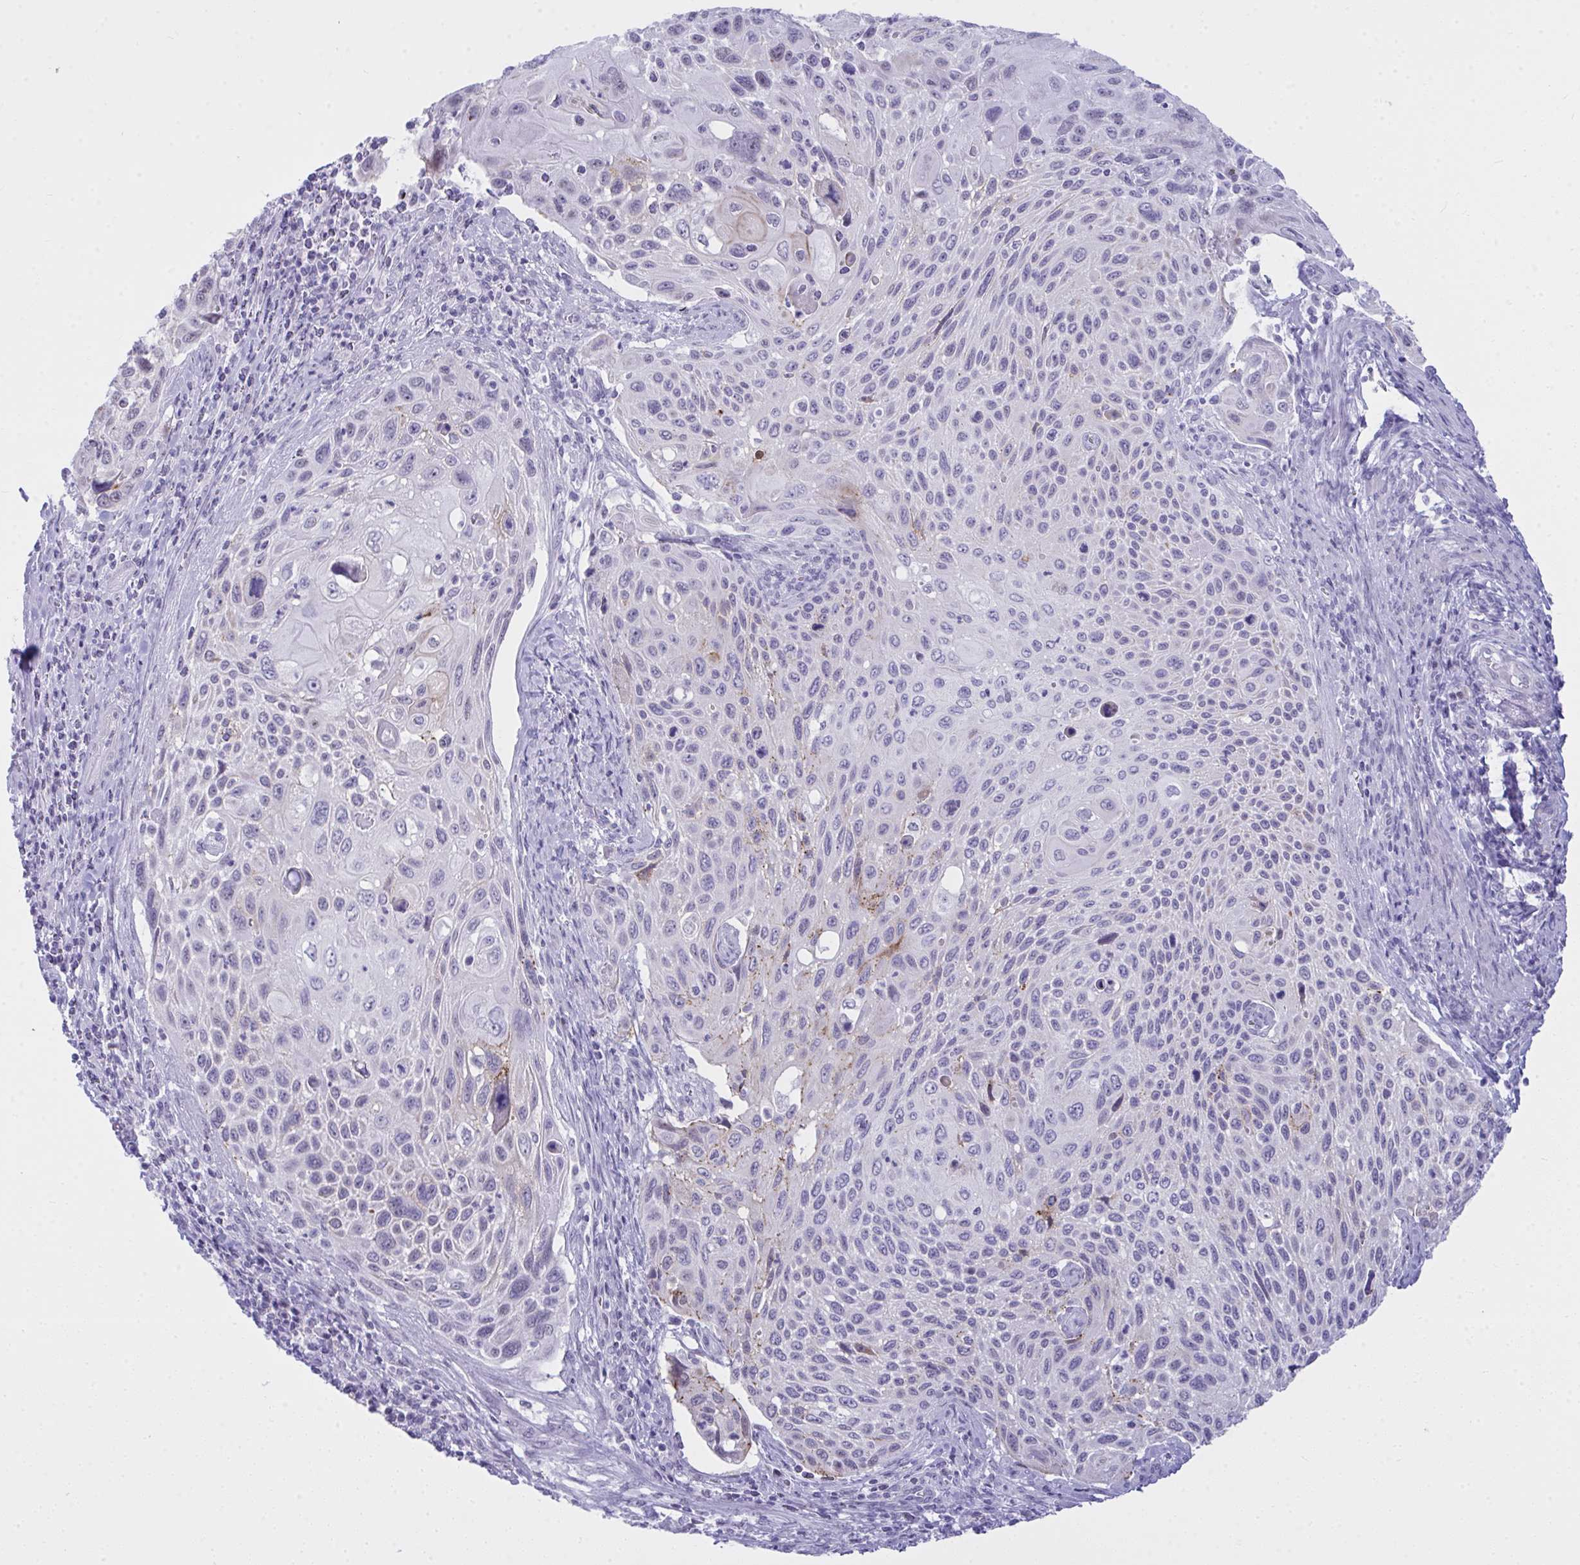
{"staining": {"intensity": "negative", "quantity": "none", "location": "none"}, "tissue": "cervical cancer", "cell_type": "Tumor cells", "image_type": "cancer", "snomed": [{"axis": "morphology", "description": "Squamous cell carcinoma, NOS"}, {"axis": "topography", "description": "Cervix"}], "caption": "There is no significant expression in tumor cells of cervical cancer (squamous cell carcinoma). (DAB immunohistochemistry (IHC) with hematoxylin counter stain).", "gene": "OR5F1", "patient": {"sex": "female", "age": 70}}